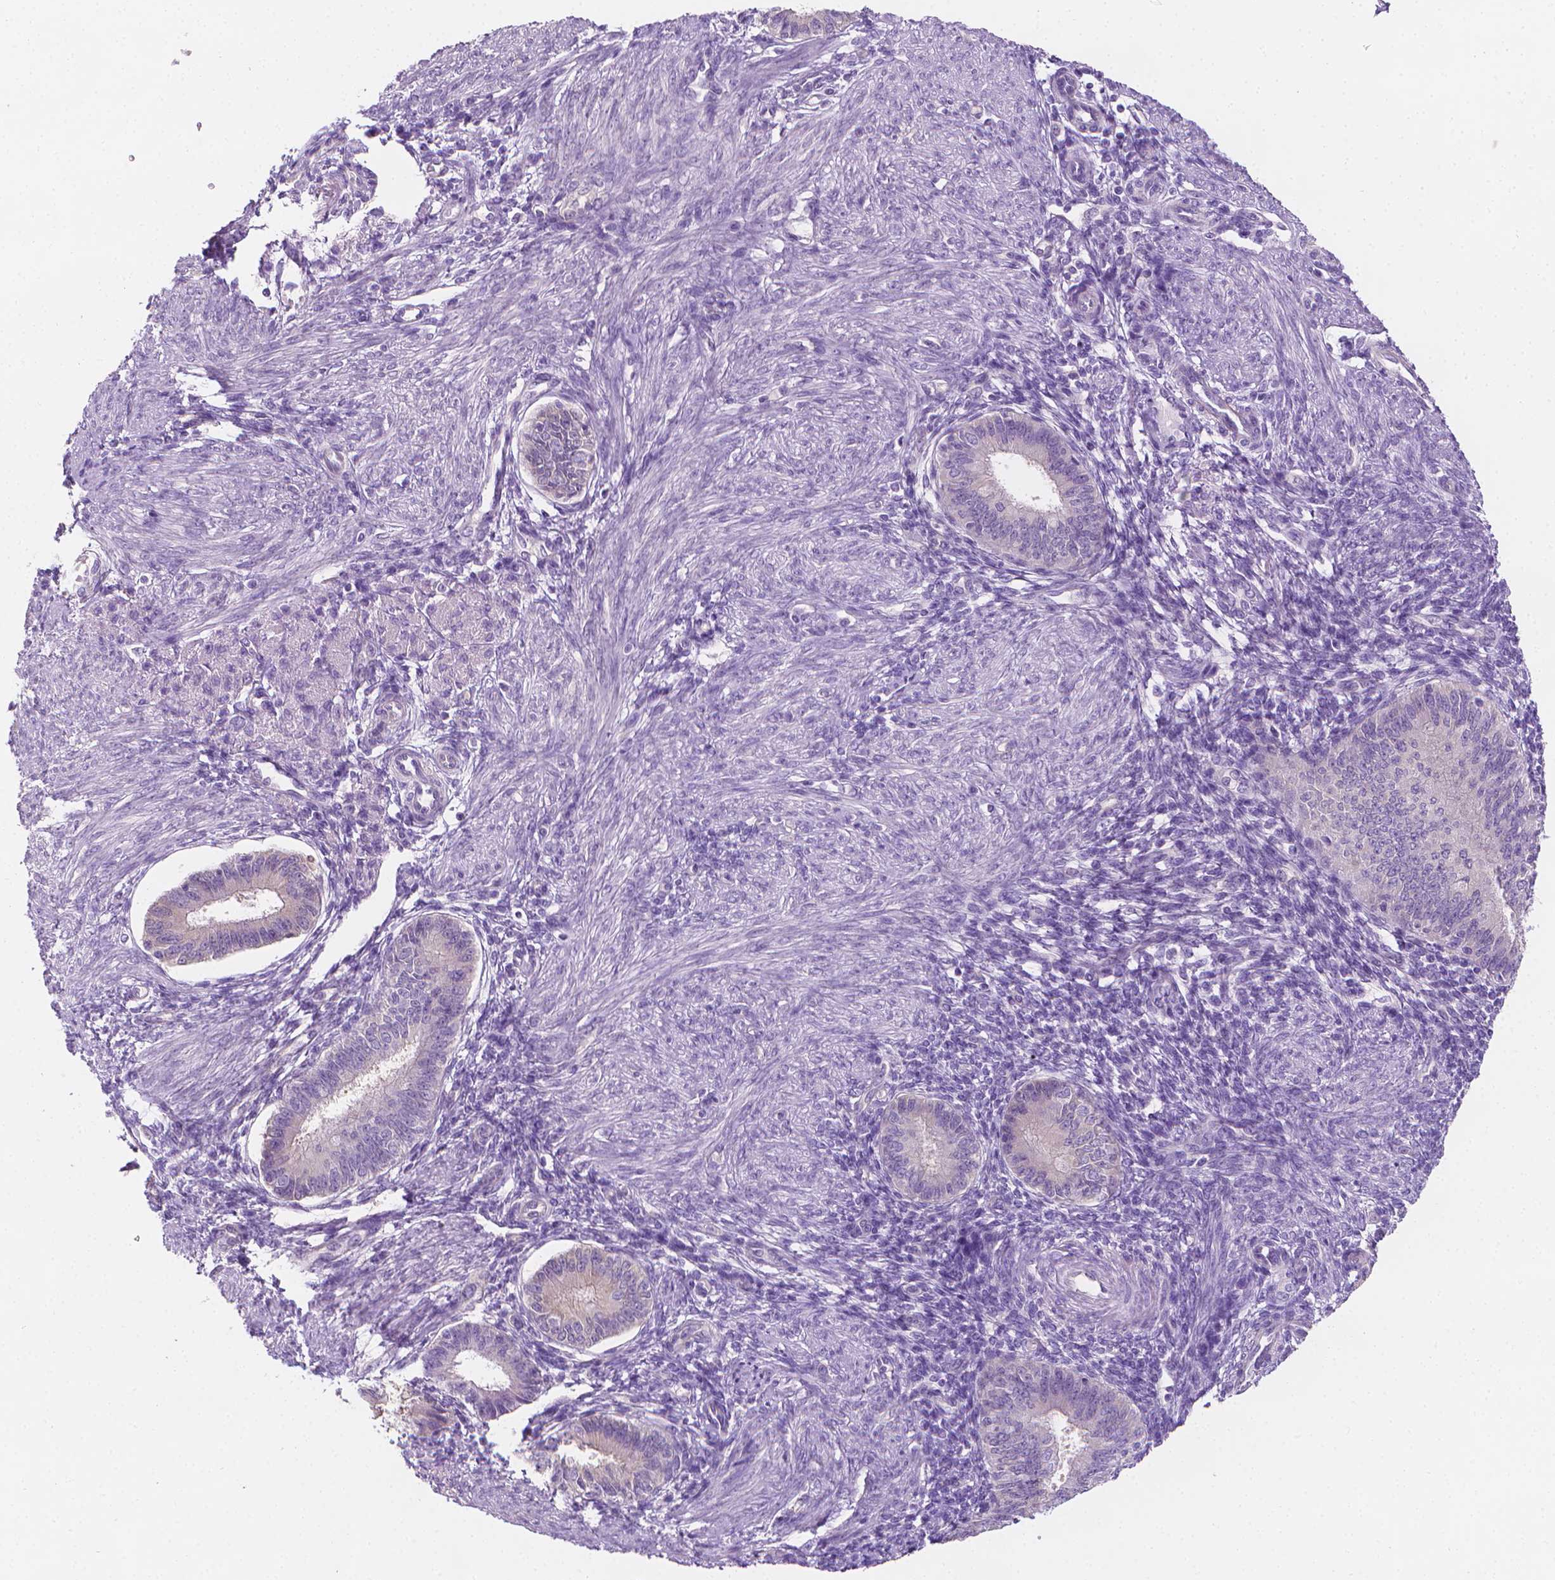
{"staining": {"intensity": "negative", "quantity": "none", "location": "none"}, "tissue": "endometrium", "cell_type": "Cells in endometrial stroma", "image_type": "normal", "snomed": [{"axis": "morphology", "description": "Normal tissue, NOS"}, {"axis": "topography", "description": "Endometrium"}], "caption": "Cells in endometrial stroma show no significant staining in unremarkable endometrium.", "gene": "FASN", "patient": {"sex": "female", "age": 39}}